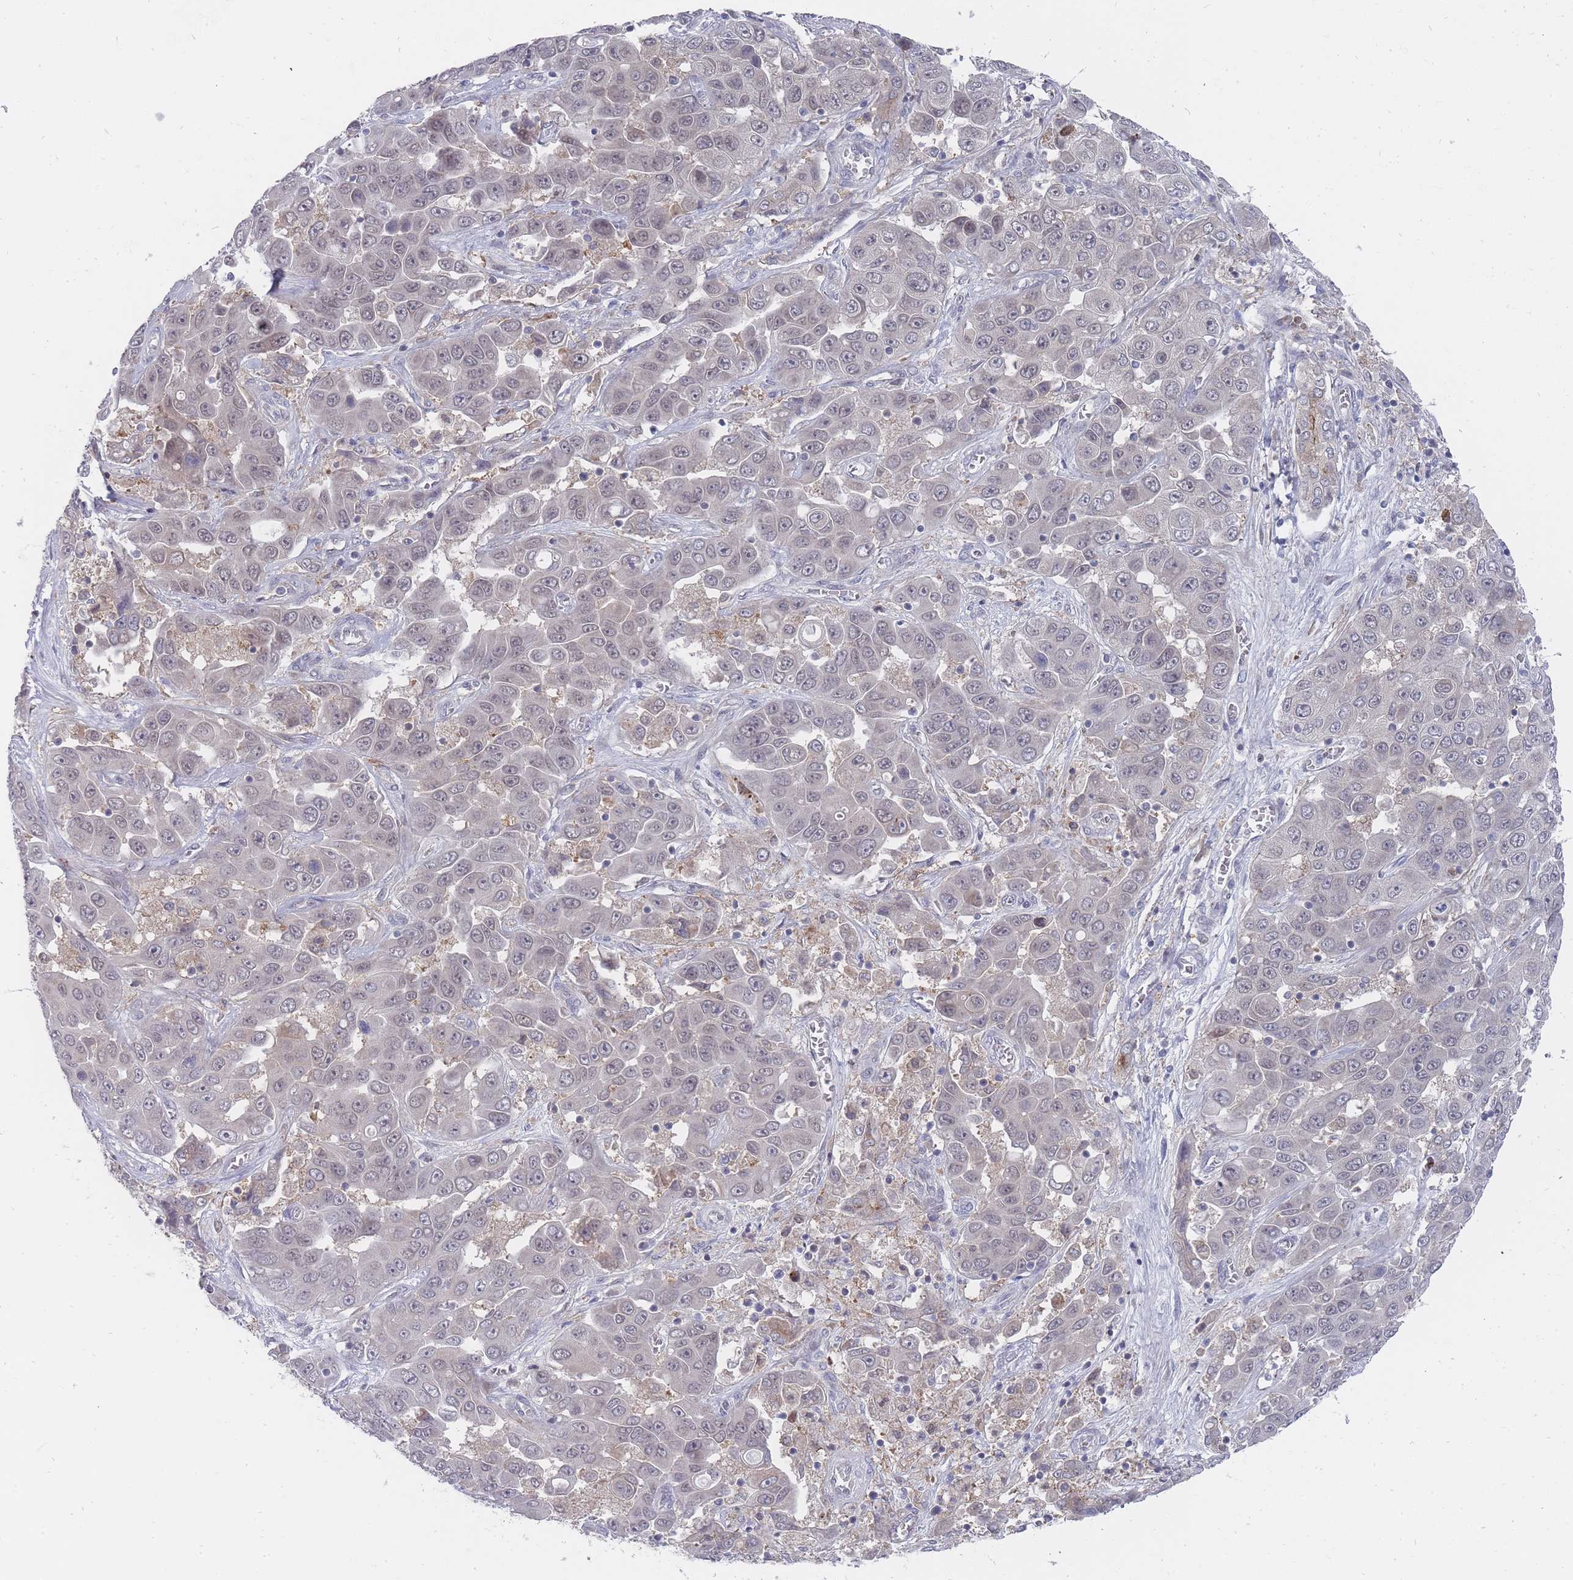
{"staining": {"intensity": "negative", "quantity": "none", "location": "none"}, "tissue": "liver cancer", "cell_type": "Tumor cells", "image_type": "cancer", "snomed": [{"axis": "morphology", "description": "Cholangiocarcinoma"}, {"axis": "topography", "description": "Liver"}], "caption": "This is an immunohistochemistry histopathology image of human liver cholangiocarcinoma. There is no expression in tumor cells.", "gene": "GINS1", "patient": {"sex": "female", "age": 52}}